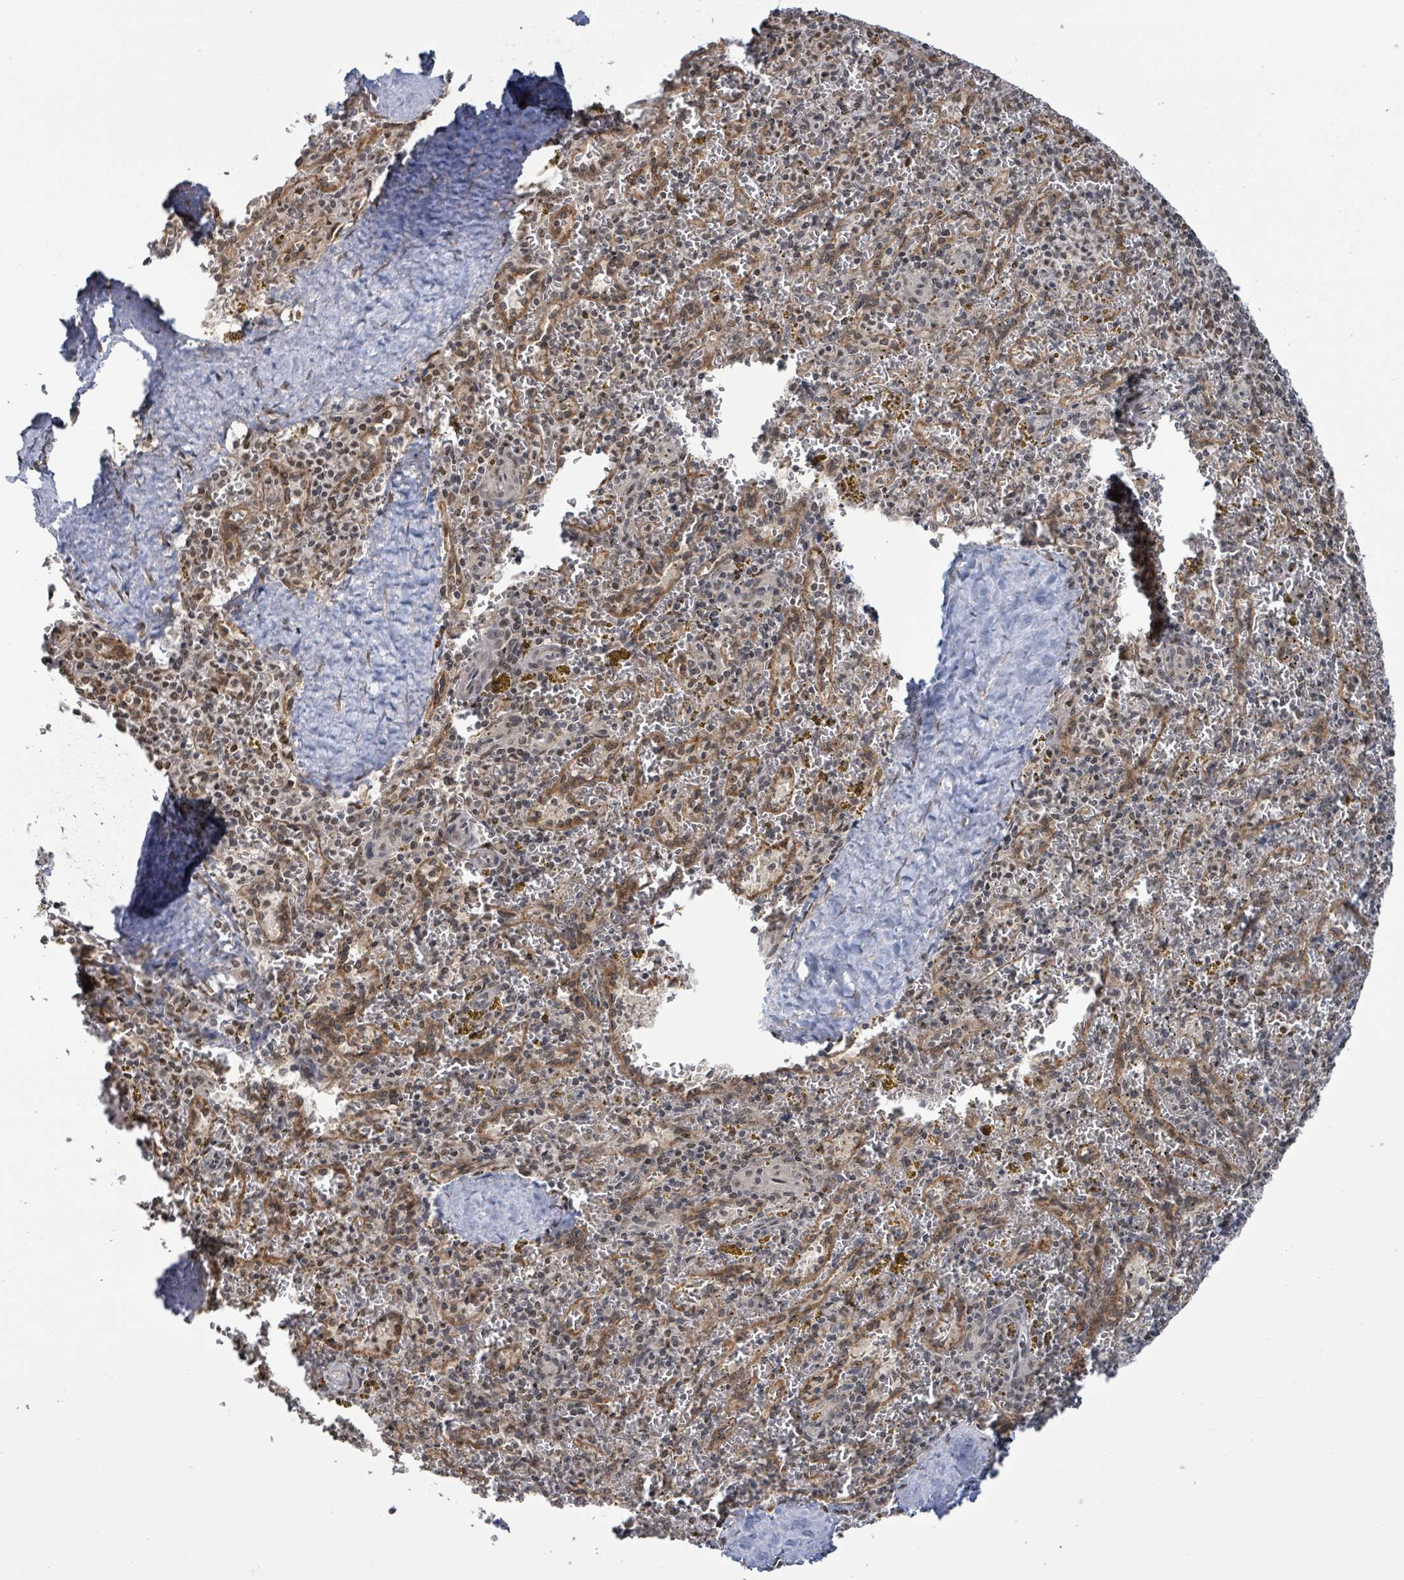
{"staining": {"intensity": "weak", "quantity": "<25%", "location": "nuclear"}, "tissue": "spleen", "cell_type": "Cells in red pulp", "image_type": "normal", "snomed": [{"axis": "morphology", "description": "Normal tissue, NOS"}, {"axis": "topography", "description": "Spleen"}], "caption": "The histopathology image demonstrates no significant positivity in cells in red pulp of spleen. The staining was performed using DAB to visualize the protein expression in brown, while the nuclei were stained in blue with hematoxylin (Magnification: 20x).", "gene": "SBF2", "patient": {"sex": "male", "age": 57}}